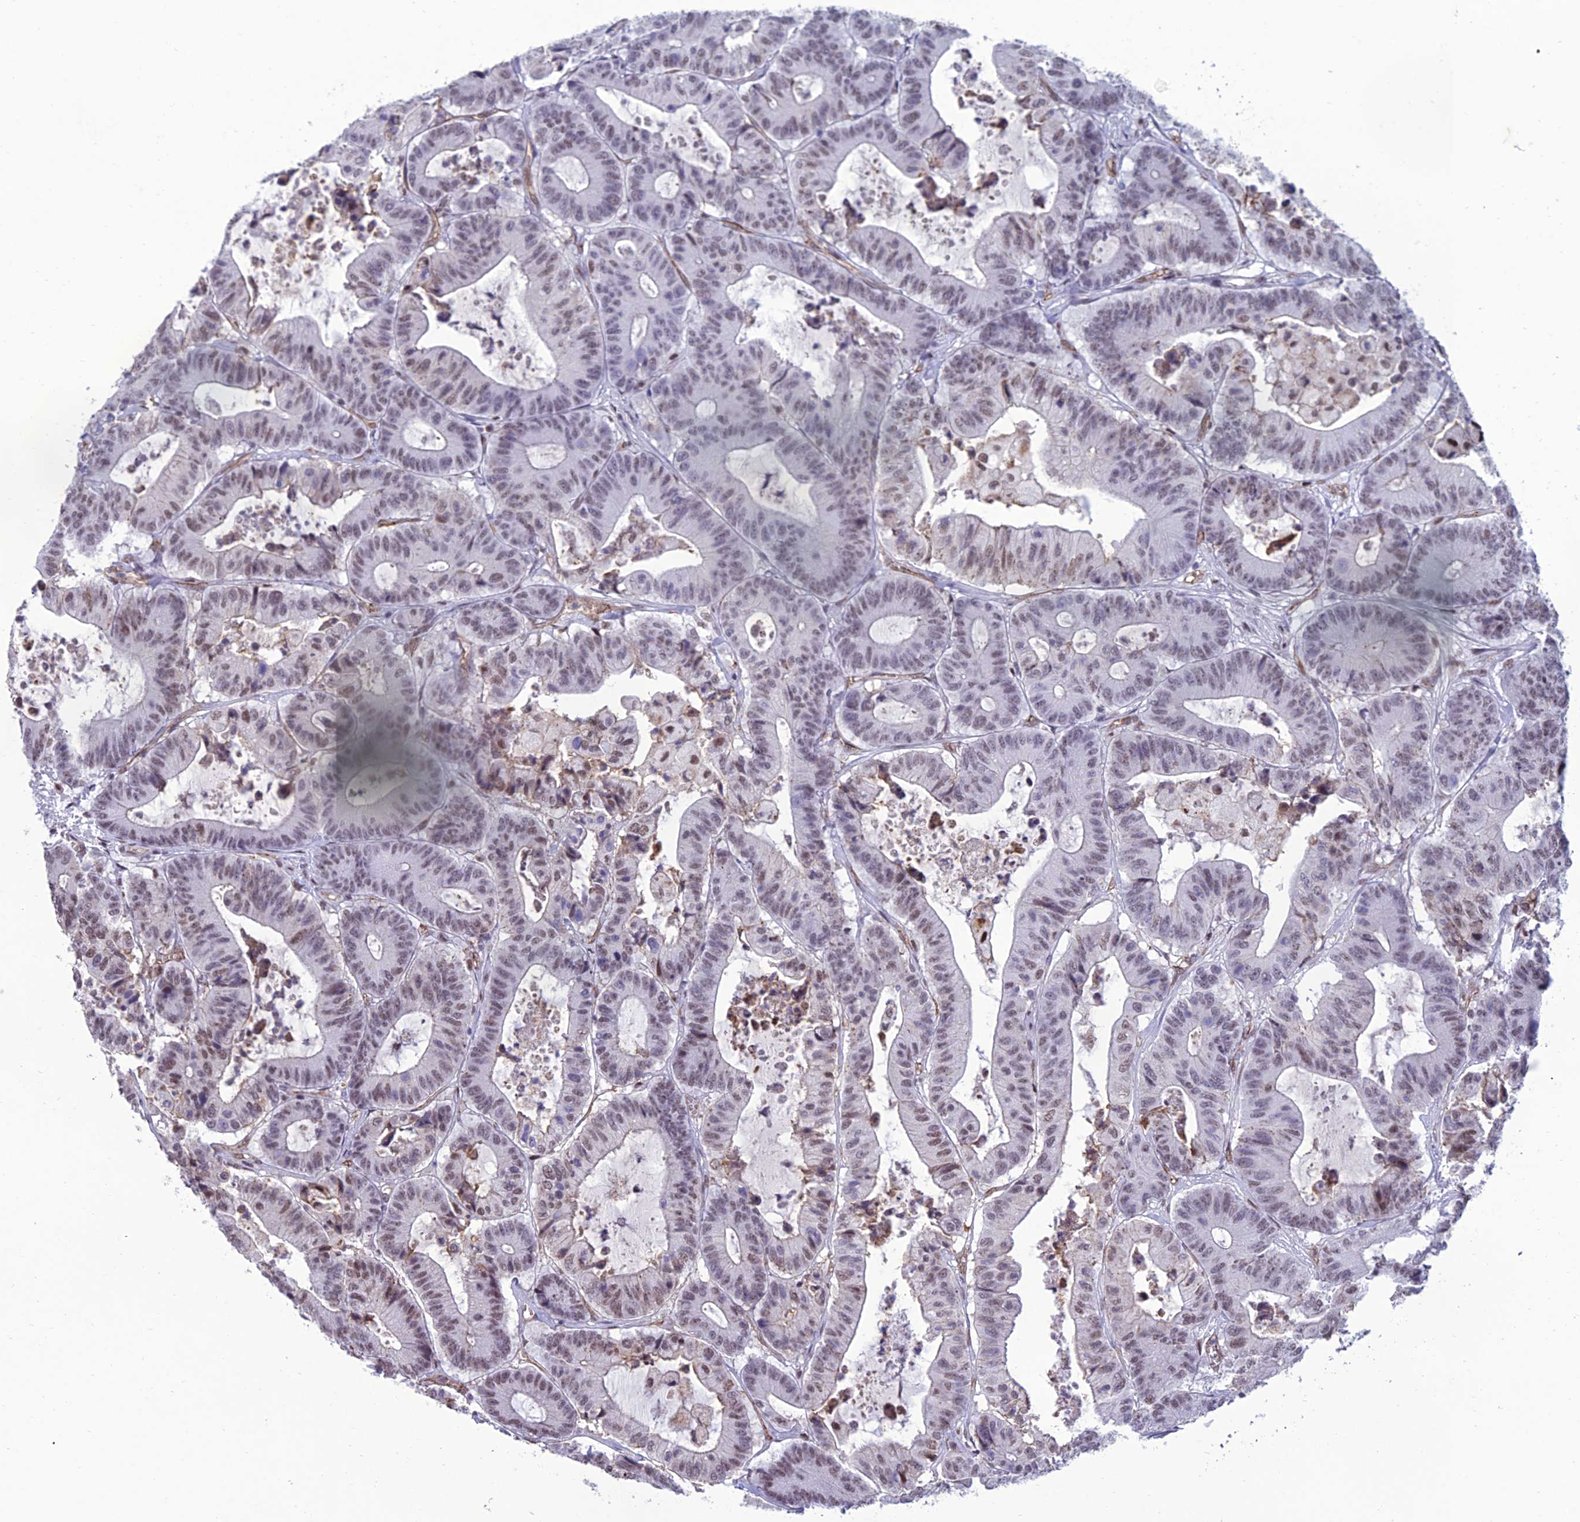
{"staining": {"intensity": "weak", "quantity": "25%-75%", "location": "nuclear"}, "tissue": "colorectal cancer", "cell_type": "Tumor cells", "image_type": "cancer", "snomed": [{"axis": "morphology", "description": "Adenocarcinoma, NOS"}, {"axis": "topography", "description": "Colon"}], "caption": "Brown immunohistochemical staining in colorectal adenocarcinoma reveals weak nuclear positivity in about 25%-75% of tumor cells. Nuclei are stained in blue.", "gene": "RANBP3", "patient": {"sex": "female", "age": 84}}